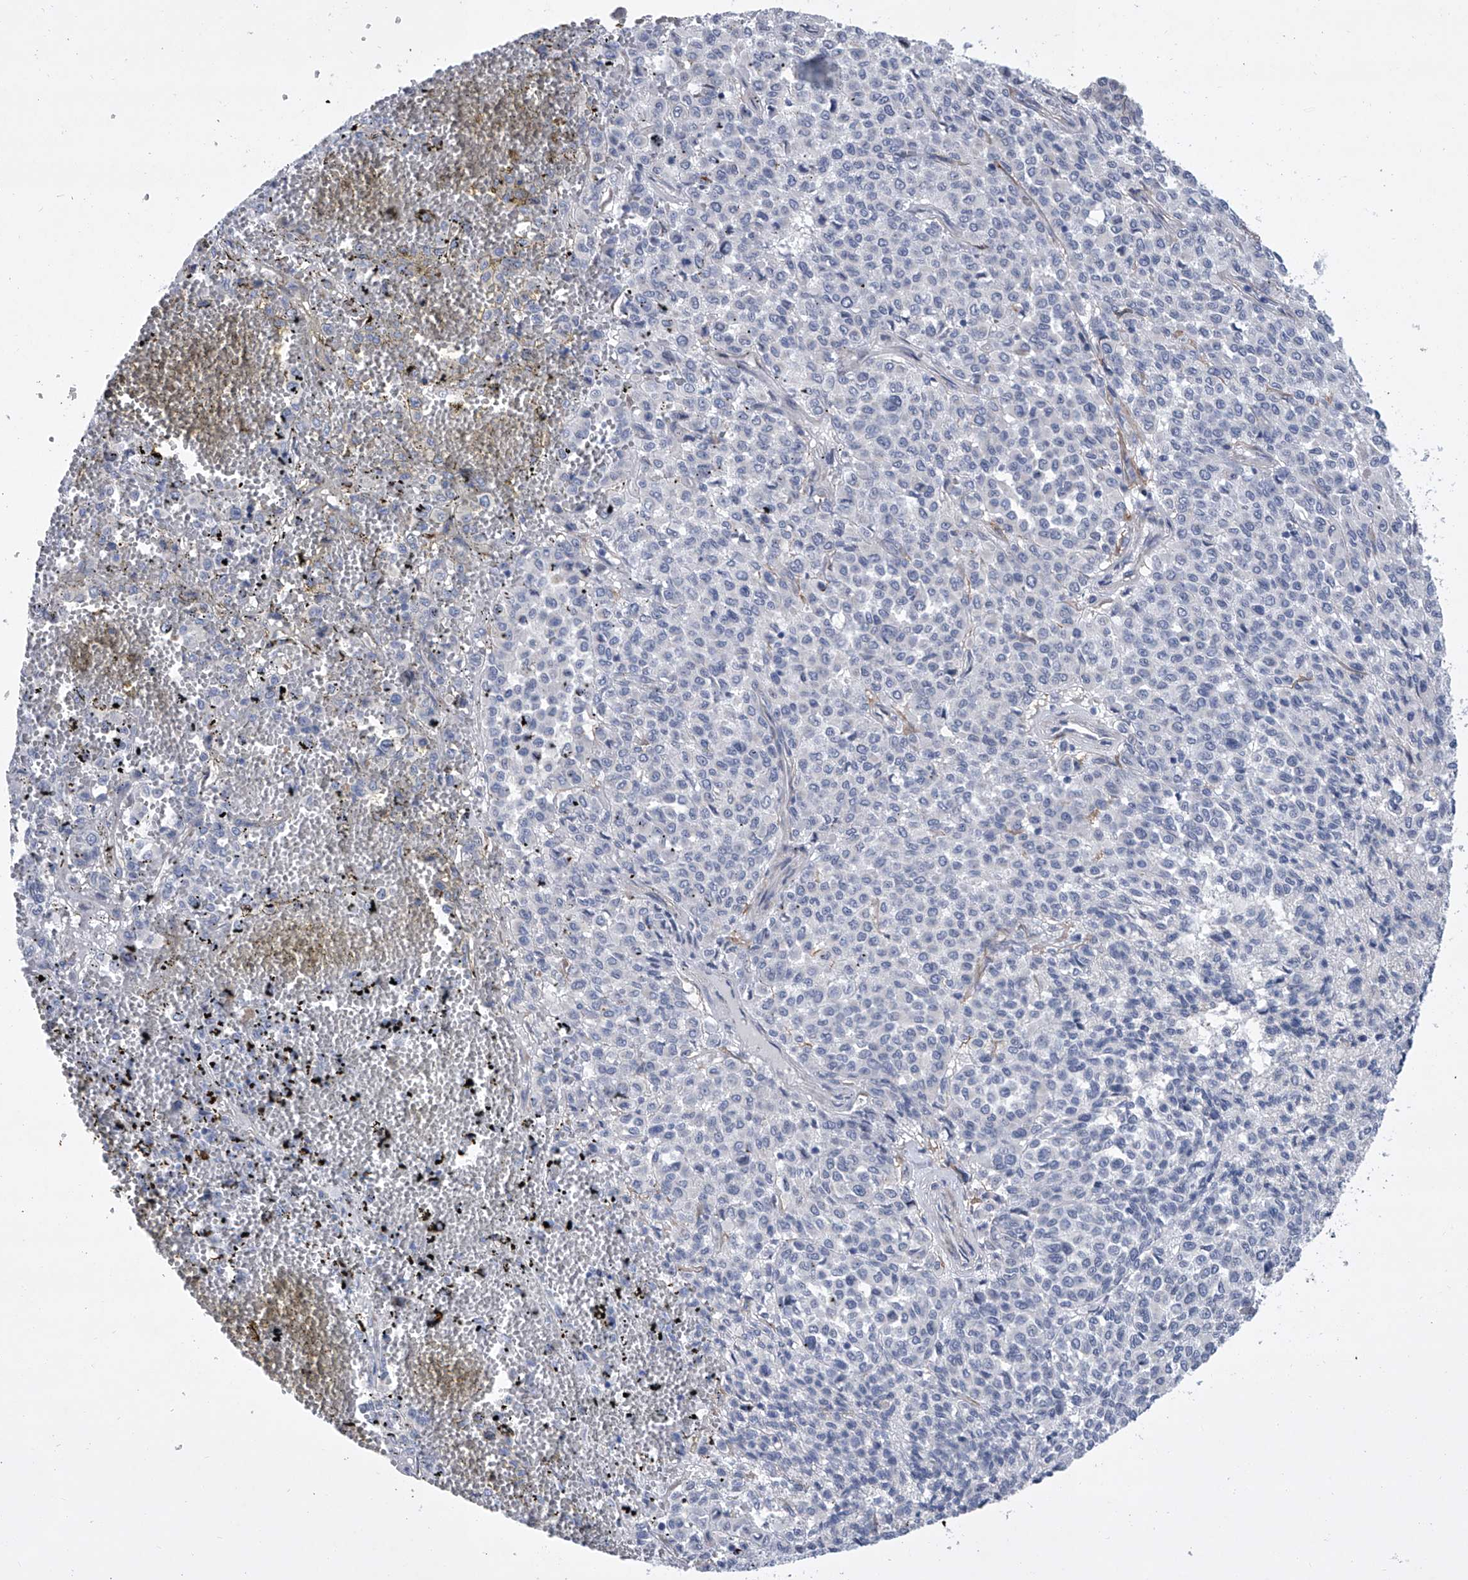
{"staining": {"intensity": "negative", "quantity": "none", "location": "none"}, "tissue": "melanoma", "cell_type": "Tumor cells", "image_type": "cancer", "snomed": [{"axis": "morphology", "description": "Malignant melanoma, Metastatic site"}, {"axis": "topography", "description": "Pancreas"}], "caption": "Tumor cells are negative for brown protein staining in melanoma.", "gene": "ALG14", "patient": {"sex": "female", "age": 30}}